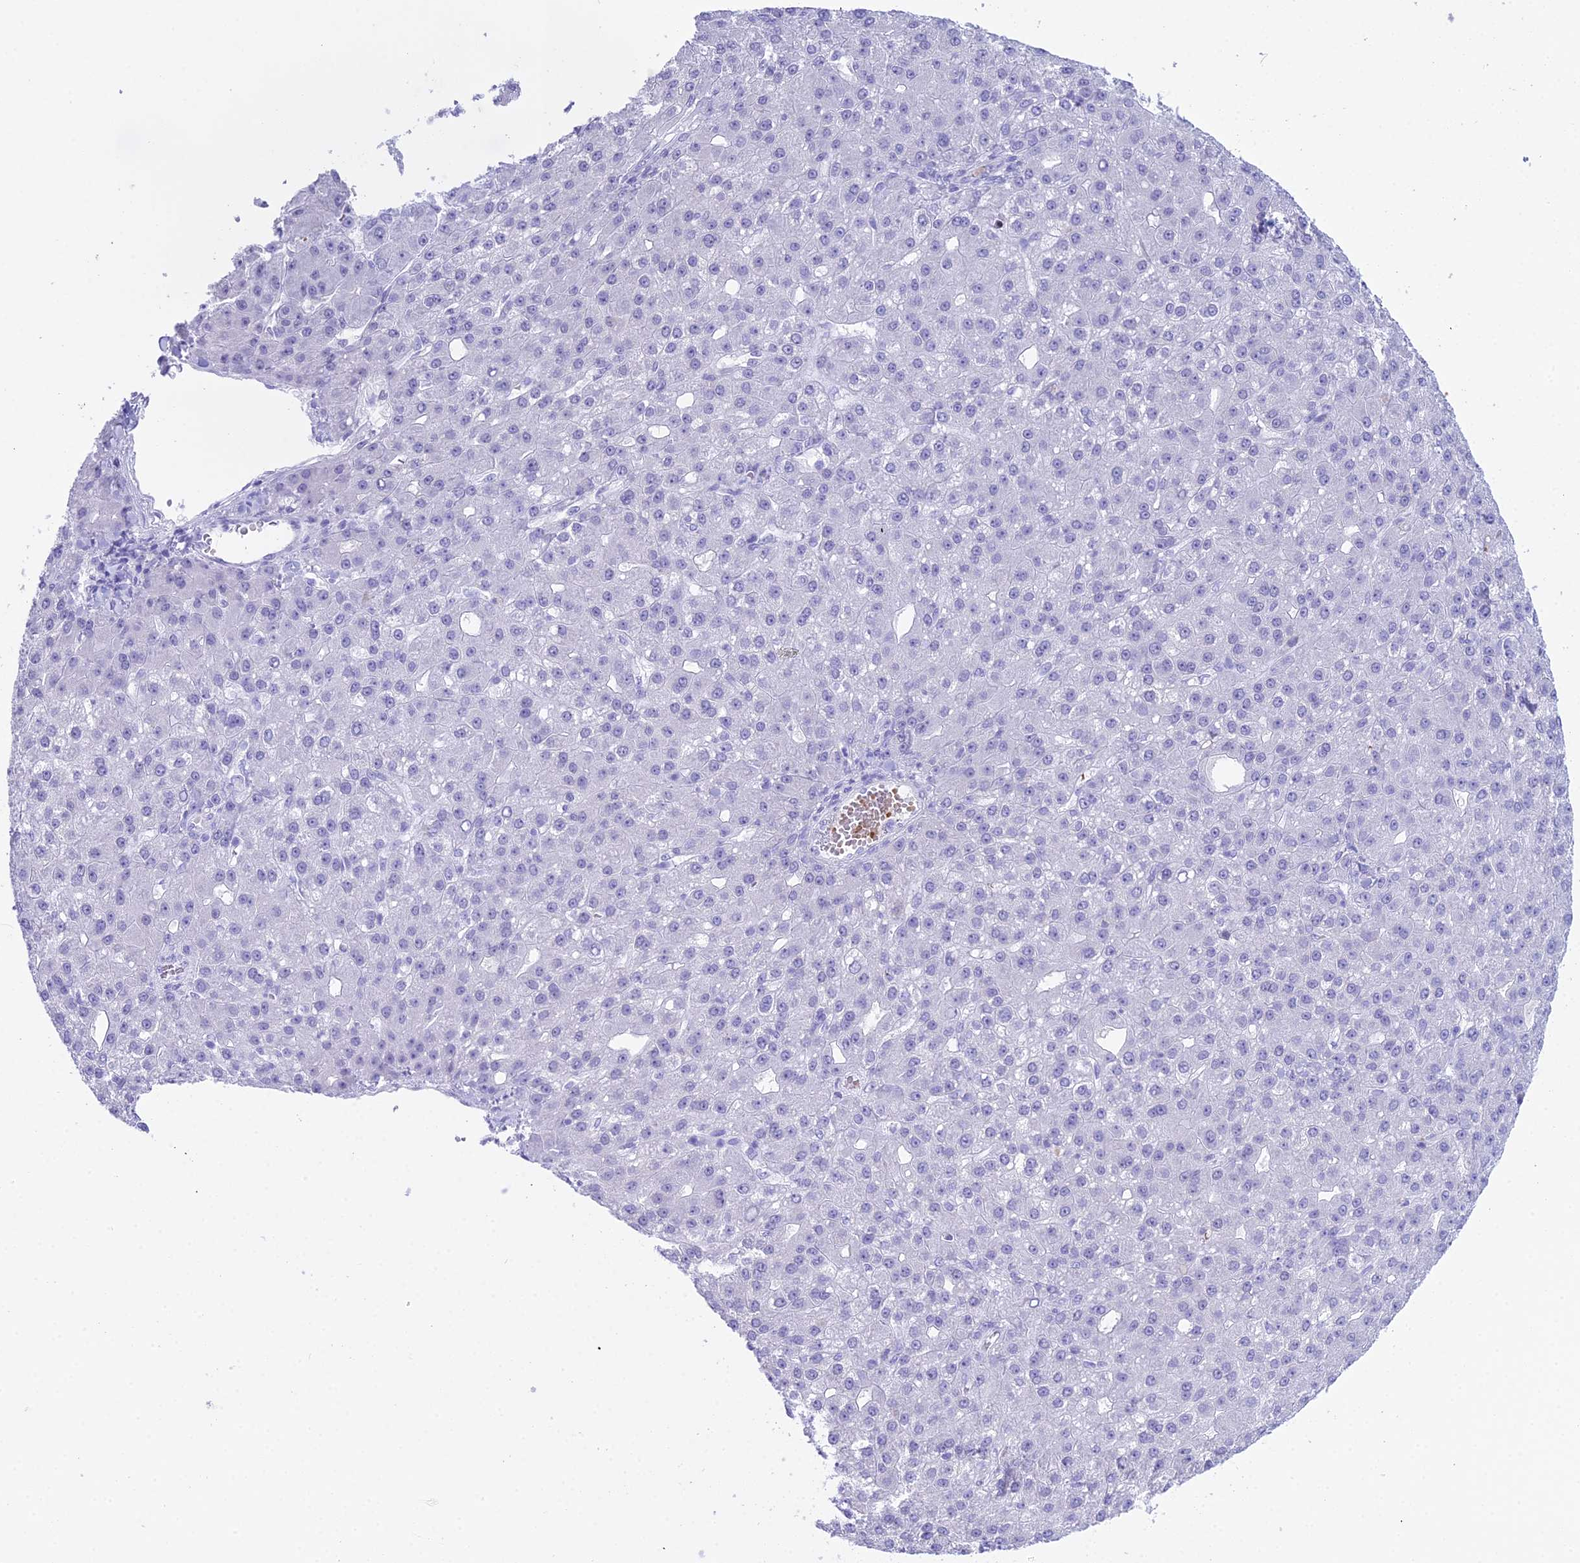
{"staining": {"intensity": "negative", "quantity": "none", "location": "none"}, "tissue": "liver cancer", "cell_type": "Tumor cells", "image_type": "cancer", "snomed": [{"axis": "morphology", "description": "Carcinoma, Hepatocellular, NOS"}, {"axis": "topography", "description": "Liver"}], "caption": "High power microscopy histopathology image of an immunohistochemistry micrograph of liver cancer (hepatocellular carcinoma), revealing no significant staining in tumor cells.", "gene": "RNPS1", "patient": {"sex": "male", "age": 67}}